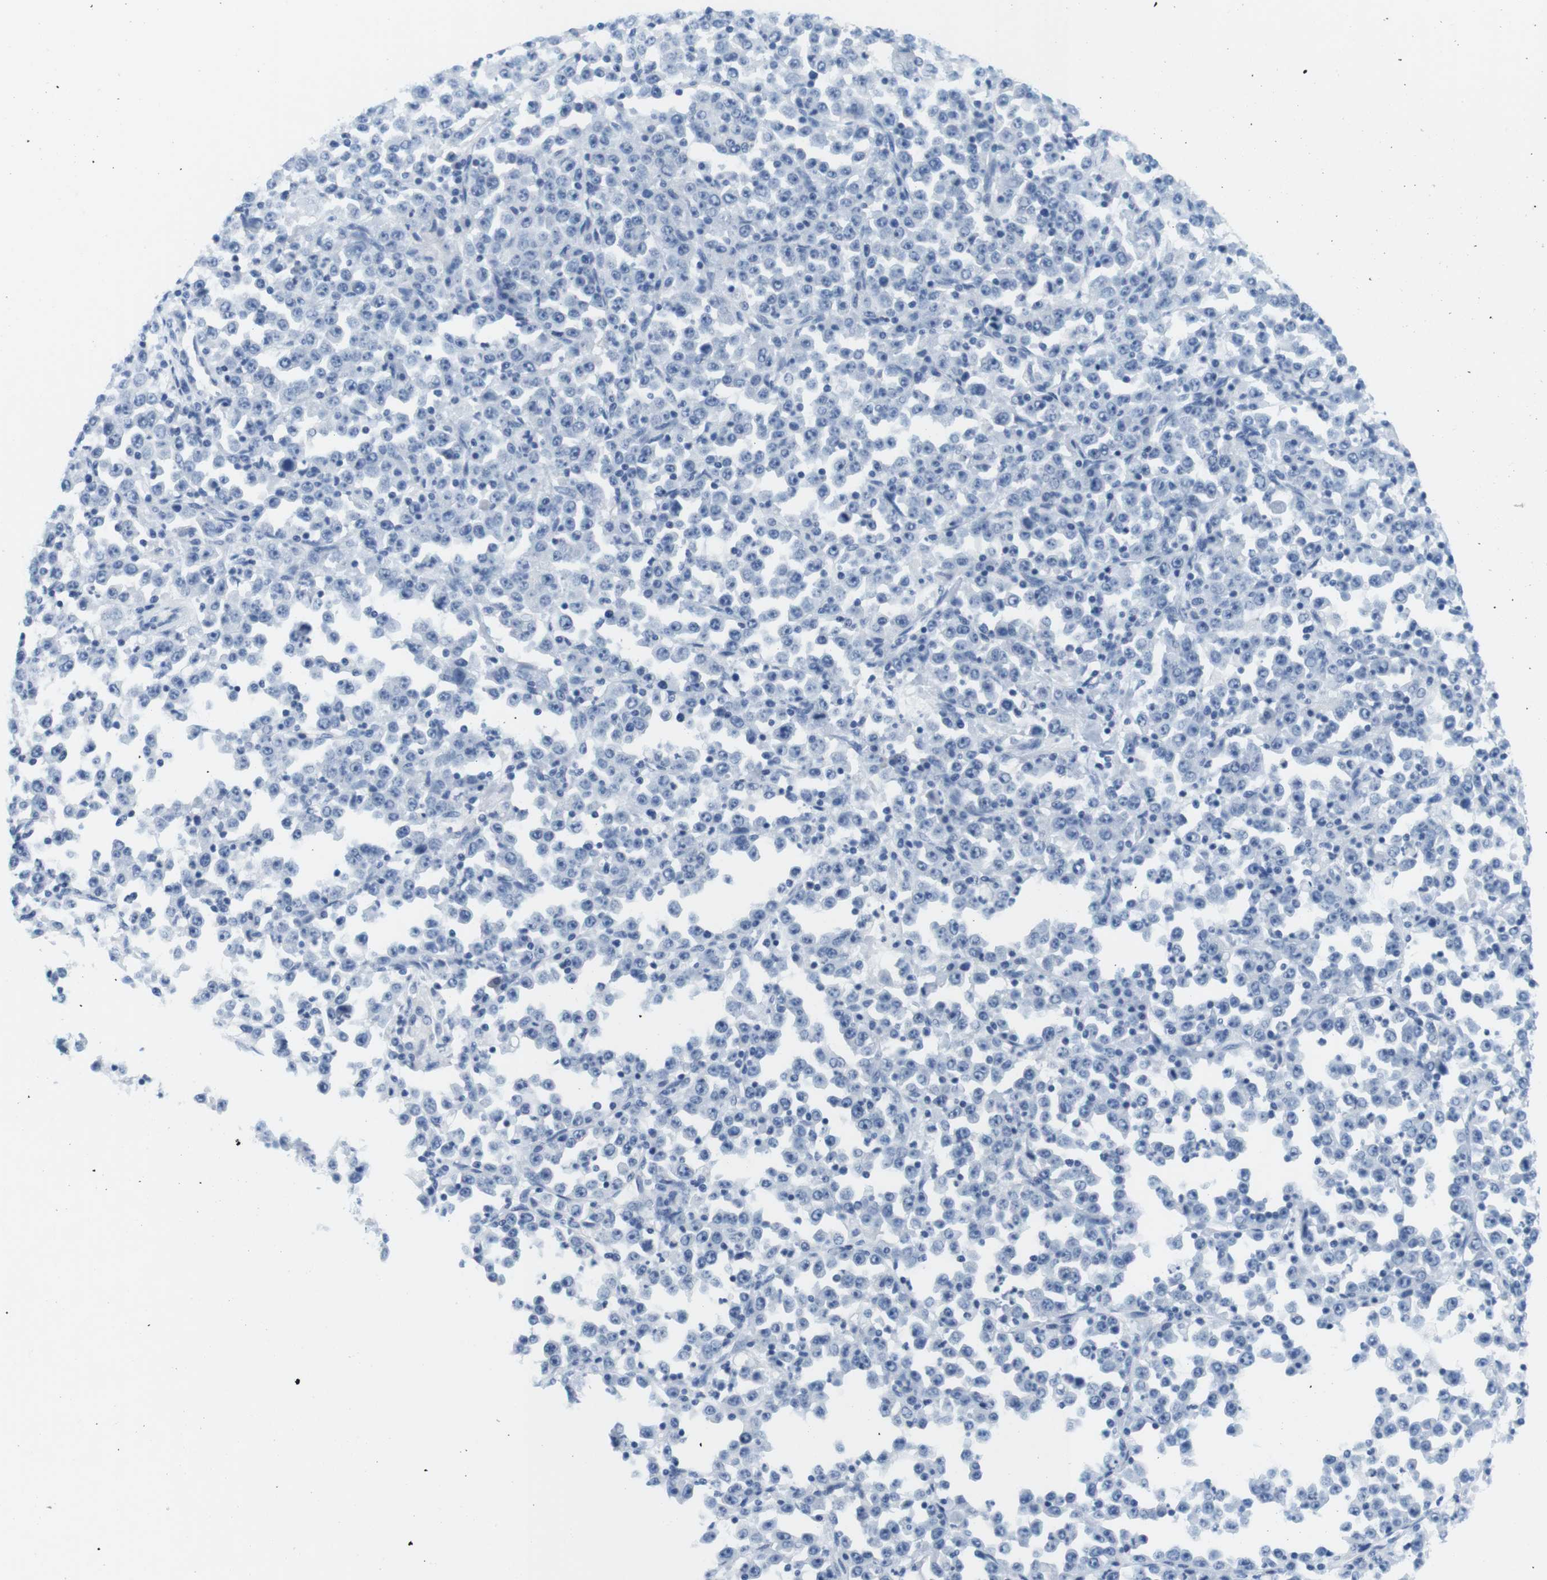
{"staining": {"intensity": "negative", "quantity": "none", "location": "none"}, "tissue": "stomach cancer", "cell_type": "Tumor cells", "image_type": "cancer", "snomed": [{"axis": "morphology", "description": "Normal tissue, NOS"}, {"axis": "morphology", "description": "Adenocarcinoma, NOS"}, {"axis": "topography", "description": "Stomach, upper"}, {"axis": "topography", "description": "Stomach"}], "caption": "Immunohistochemistry (IHC) image of human stomach cancer (adenocarcinoma) stained for a protein (brown), which displays no staining in tumor cells. (DAB immunohistochemistry (IHC) visualized using brightfield microscopy, high magnification).", "gene": "CYP2C9", "patient": {"sex": "male", "age": 59}}